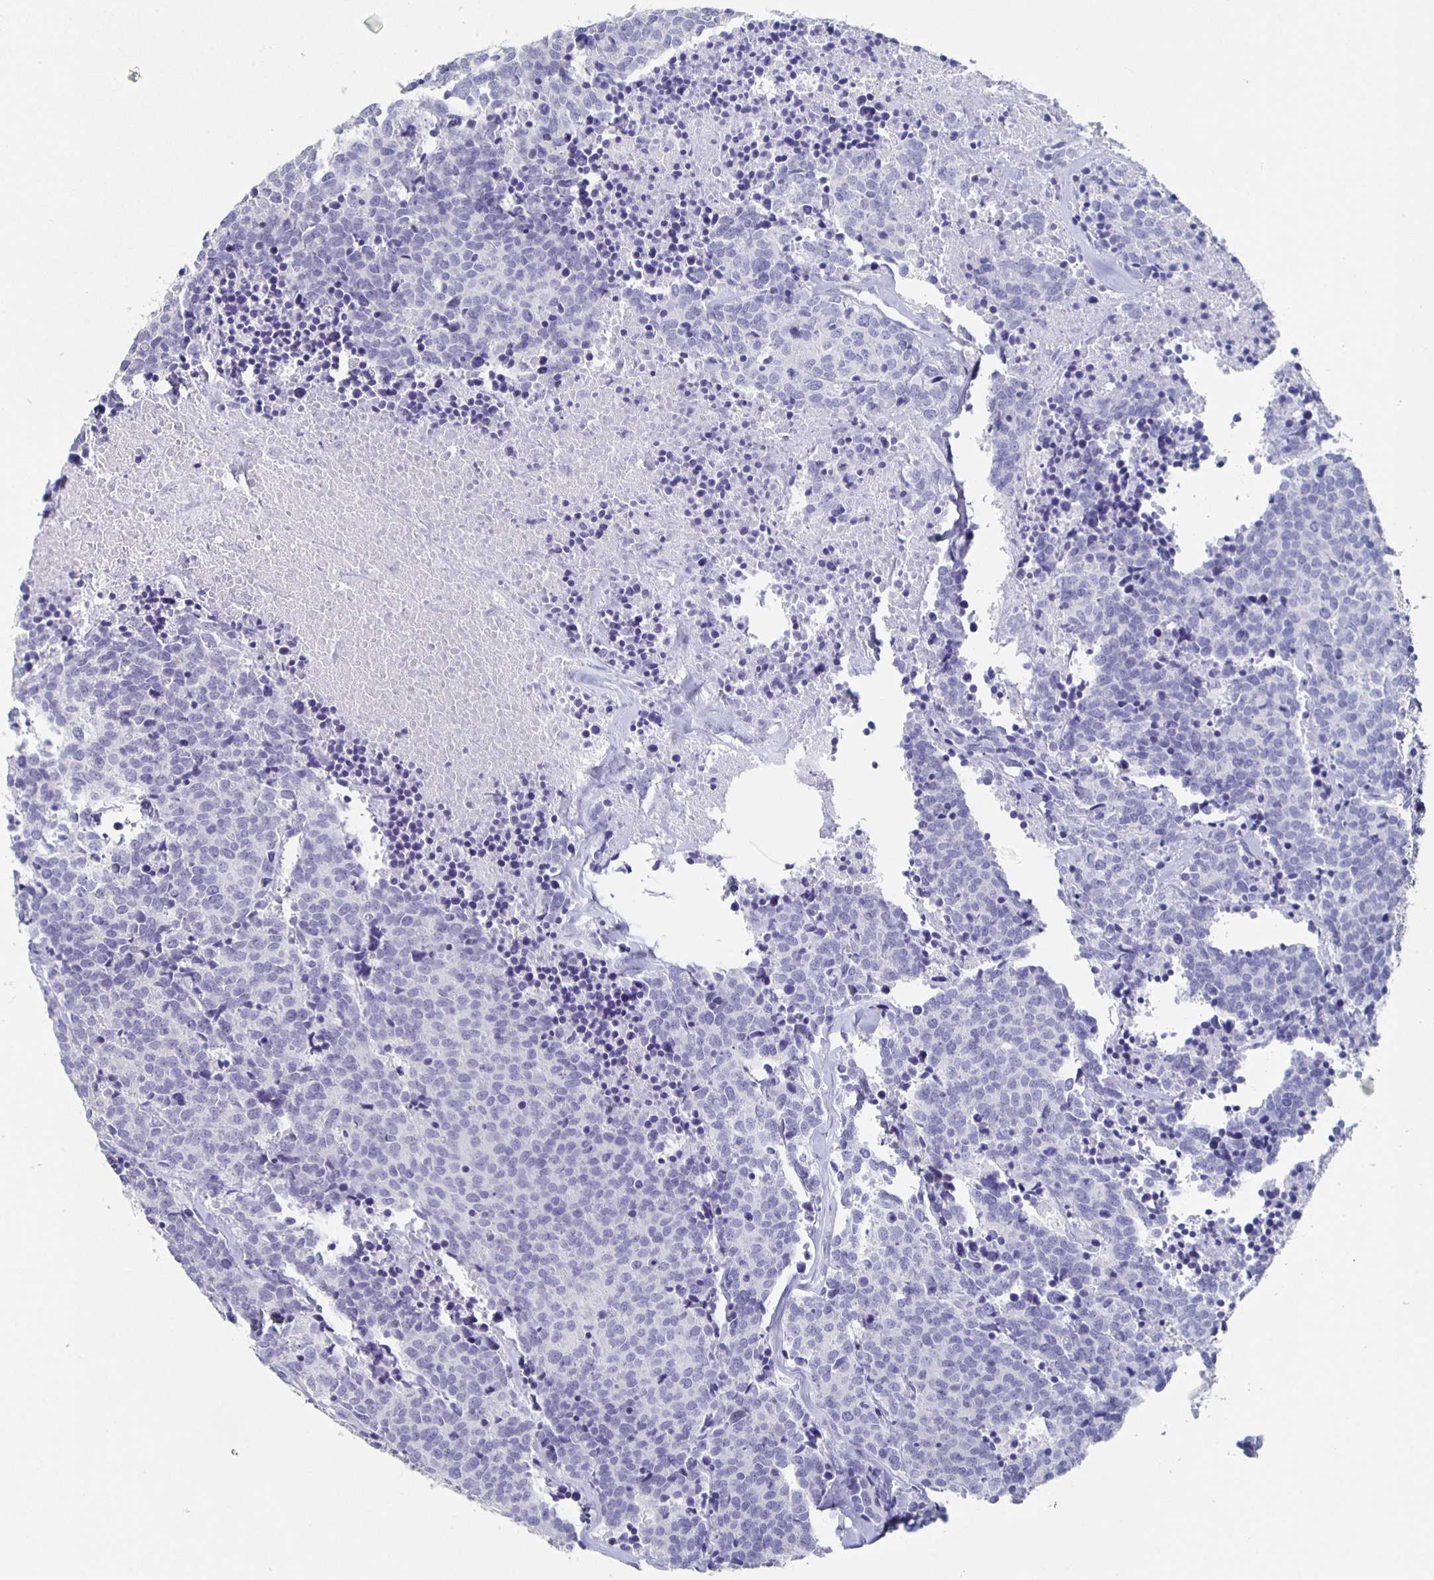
{"staining": {"intensity": "negative", "quantity": "none", "location": "none"}, "tissue": "carcinoid", "cell_type": "Tumor cells", "image_type": "cancer", "snomed": [{"axis": "morphology", "description": "Carcinoid, malignant, NOS"}, {"axis": "topography", "description": "Skin"}], "caption": "Tumor cells show no significant protein expression in carcinoid.", "gene": "SLC34A2", "patient": {"sex": "female", "age": 79}}